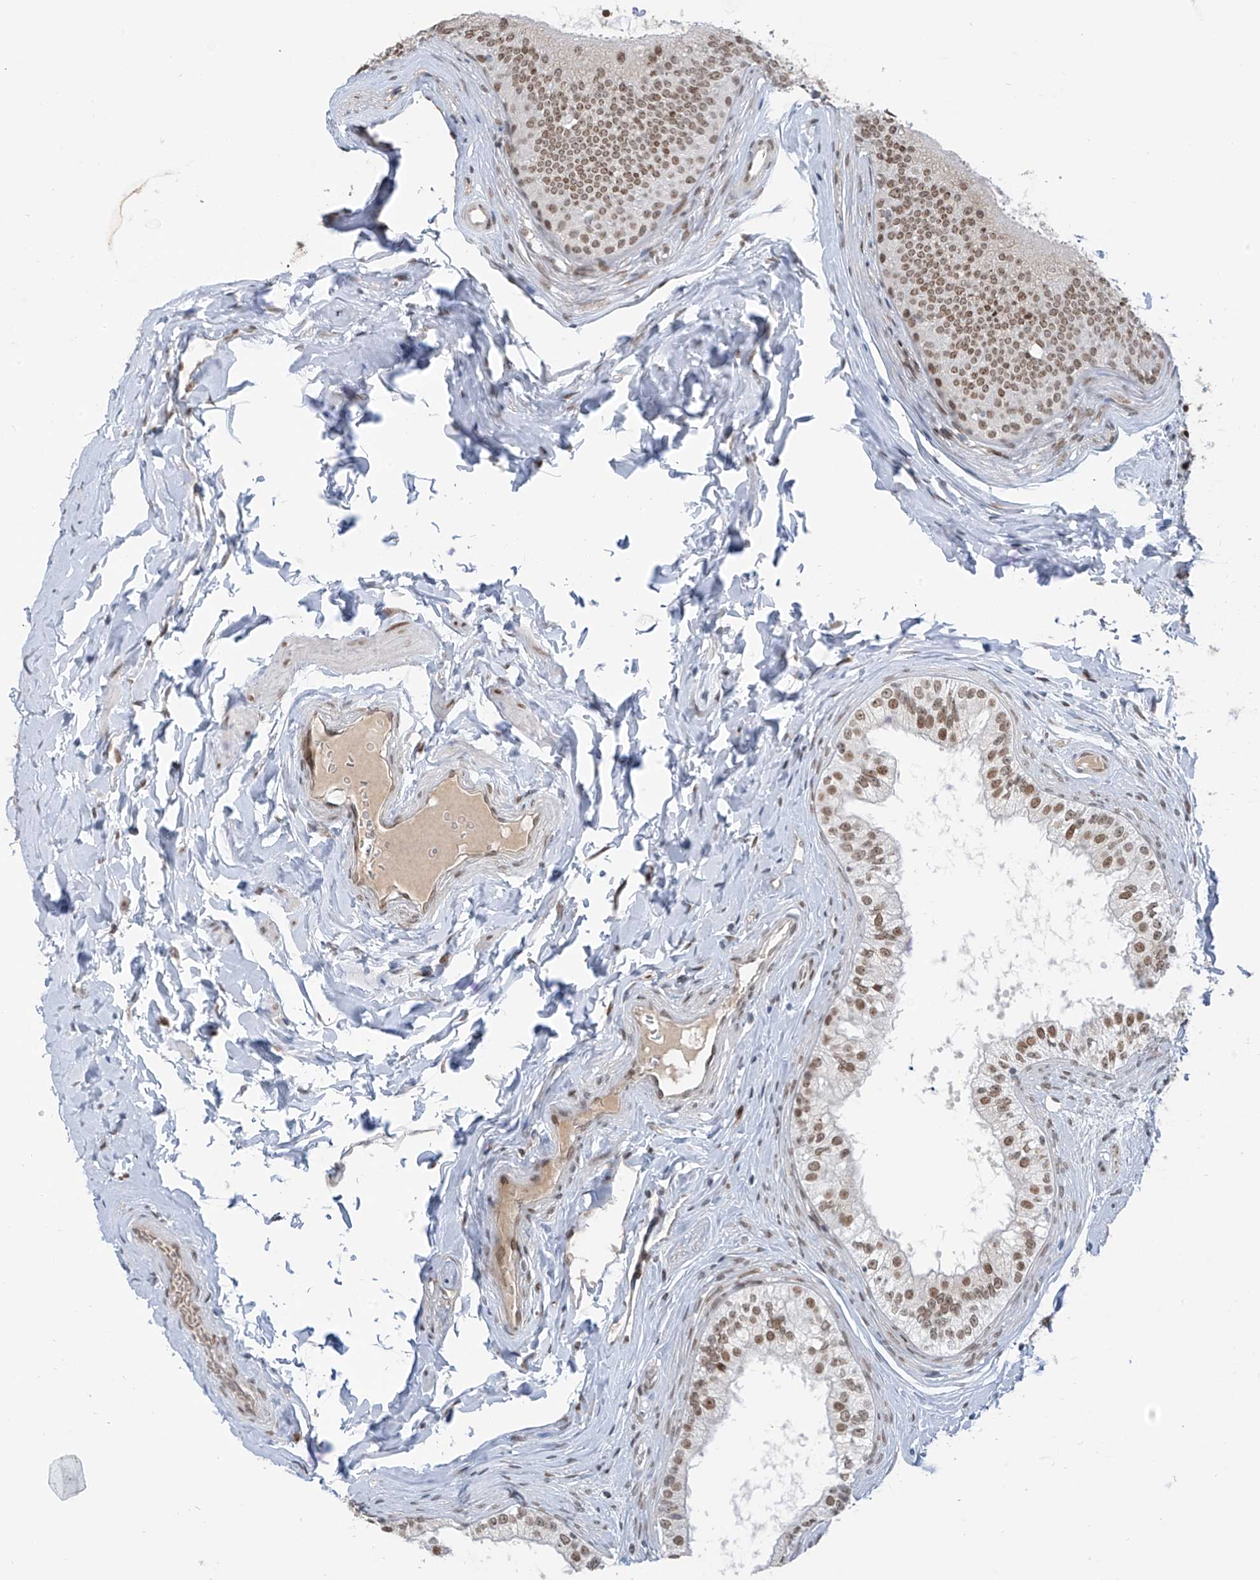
{"staining": {"intensity": "moderate", "quantity": ">75%", "location": "nuclear"}, "tissue": "epididymis", "cell_type": "Glandular cells", "image_type": "normal", "snomed": [{"axis": "morphology", "description": "Normal tissue, NOS"}, {"axis": "topography", "description": "Epididymis"}], "caption": "Immunohistochemical staining of normal epididymis demonstrates >75% levels of moderate nuclear protein staining in approximately >75% of glandular cells.", "gene": "MCM9", "patient": {"sex": "male", "age": 29}}